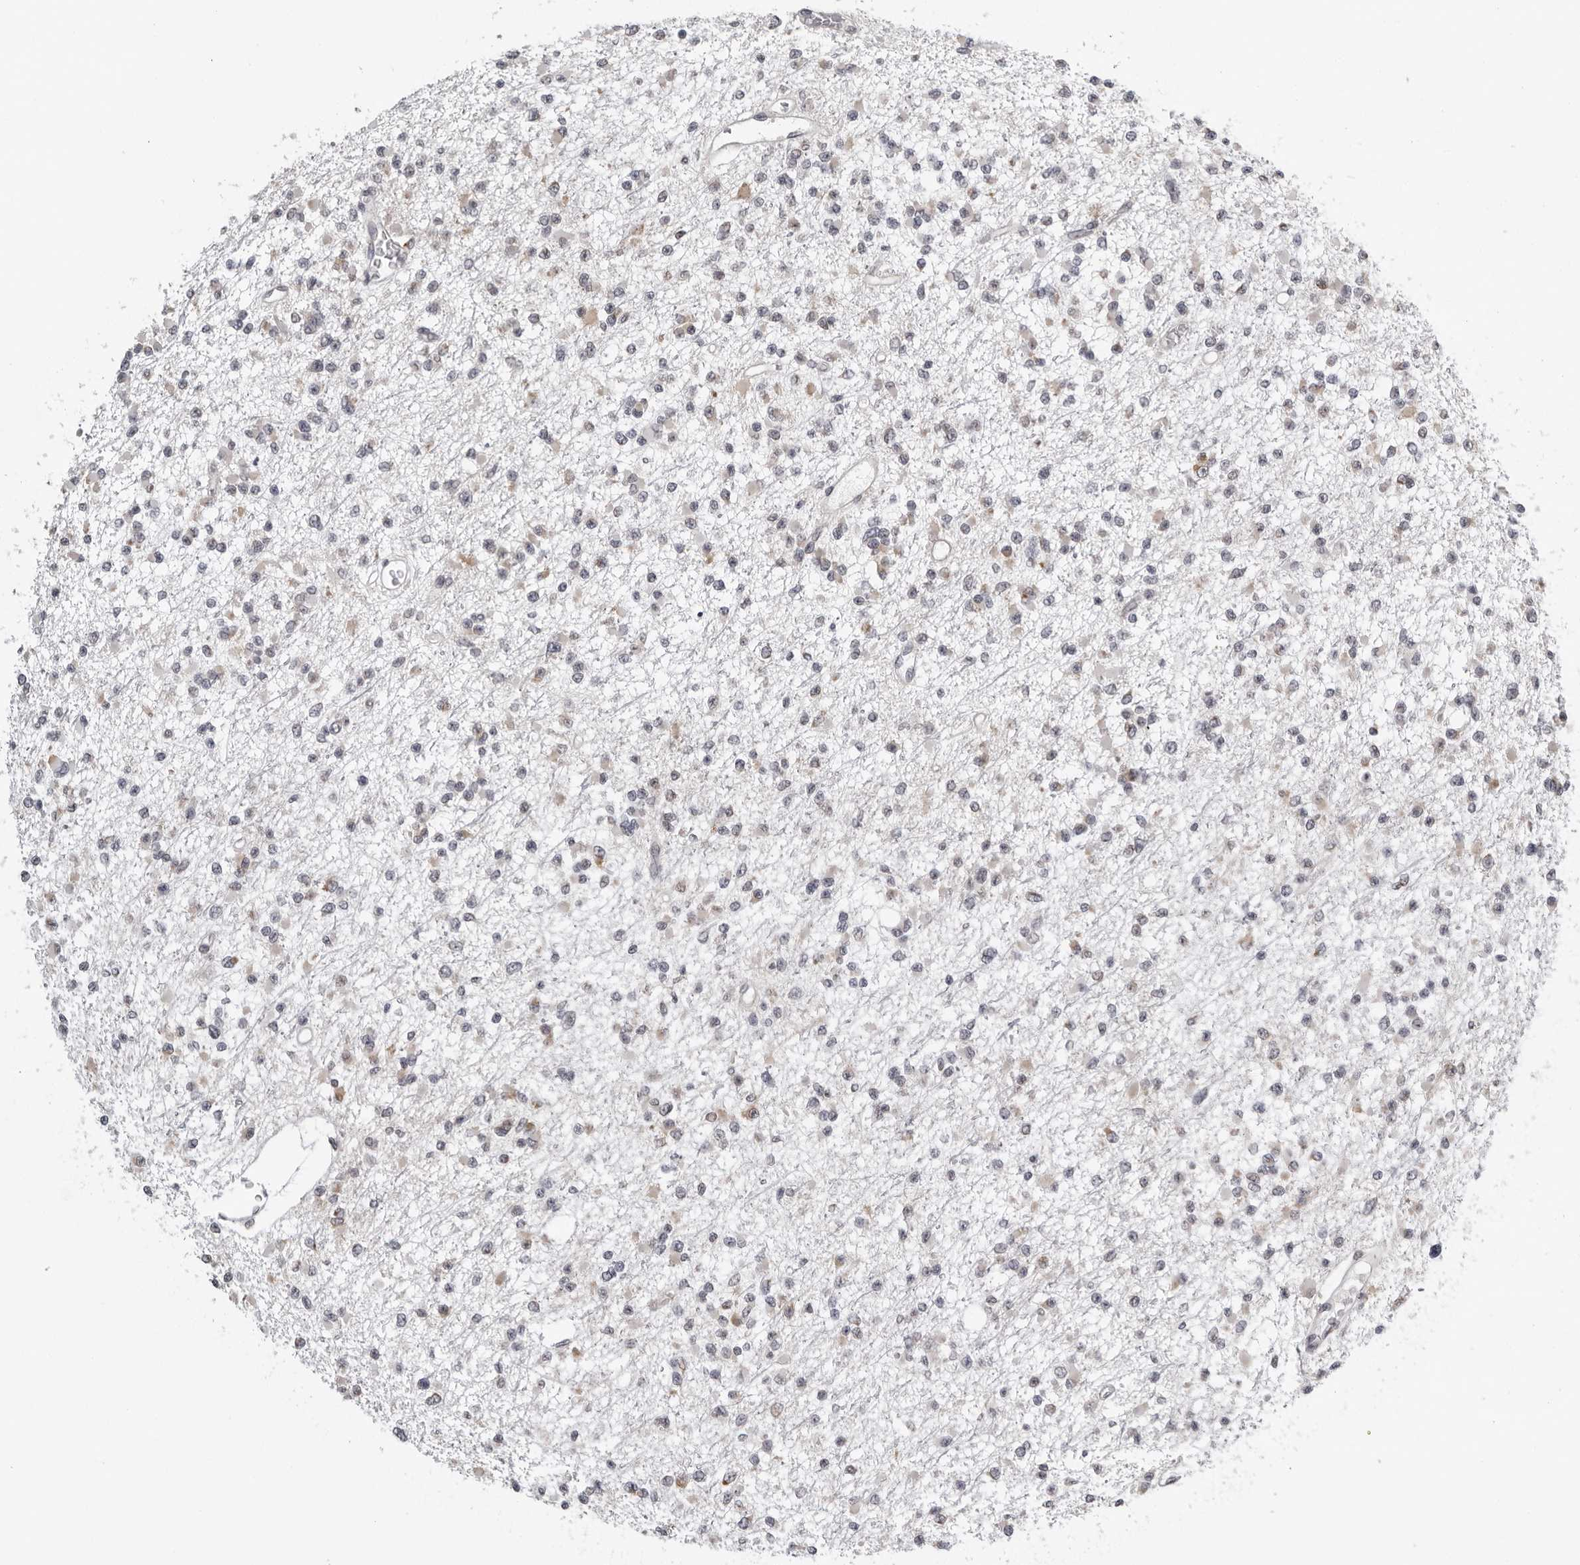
{"staining": {"intensity": "weak", "quantity": "<25%", "location": "cytoplasmic/membranous"}, "tissue": "glioma", "cell_type": "Tumor cells", "image_type": "cancer", "snomed": [{"axis": "morphology", "description": "Glioma, malignant, Low grade"}, {"axis": "topography", "description": "Brain"}], "caption": "A high-resolution image shows IHC staining of glioma, which displays no significant expression in tumor cells.", "gene": "CPT2", "patient": {"sex": "female", "age": 22}}